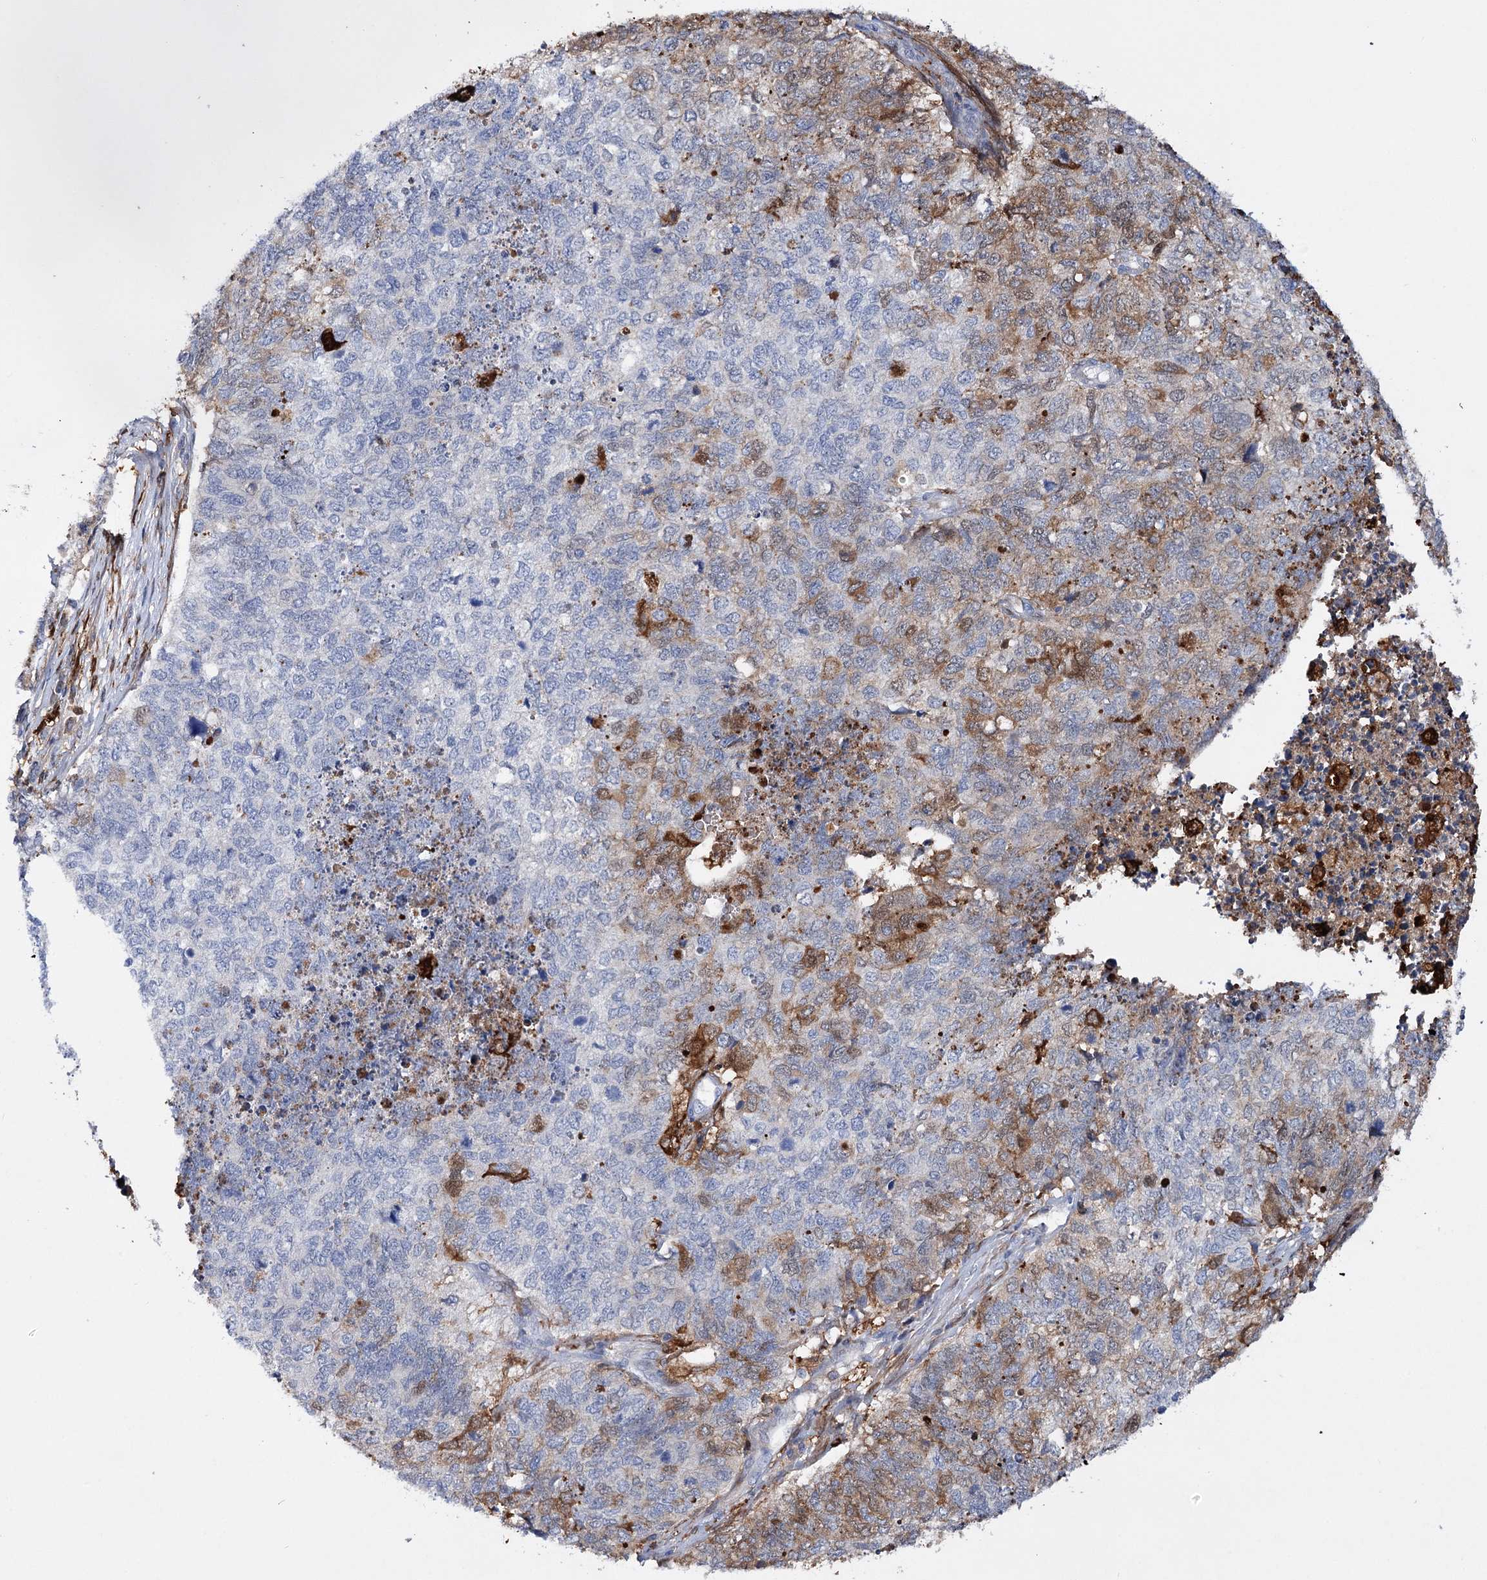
{"staining": {"intensity": "moderate", "quantity": "25%-75%", "location": "cytoplasmic/membranous"}, "tissue": "cervical cancer", "cell_type": "Tumor cells", "image_type": "cancer", "snomed": [{"axis": "morphology", "description": "Squamous cell carcinoma, NOS"}, {"axis": "topography", "description": "Cervix"}], "caption": "A brown stain shows moderate cytoplasmic/membranous expression of a protein in human cervical cancer tumor cells. Nuclei are stained in blue.", "gene": "CFAP46", "patient": {"sex": "female", "age": 63}}